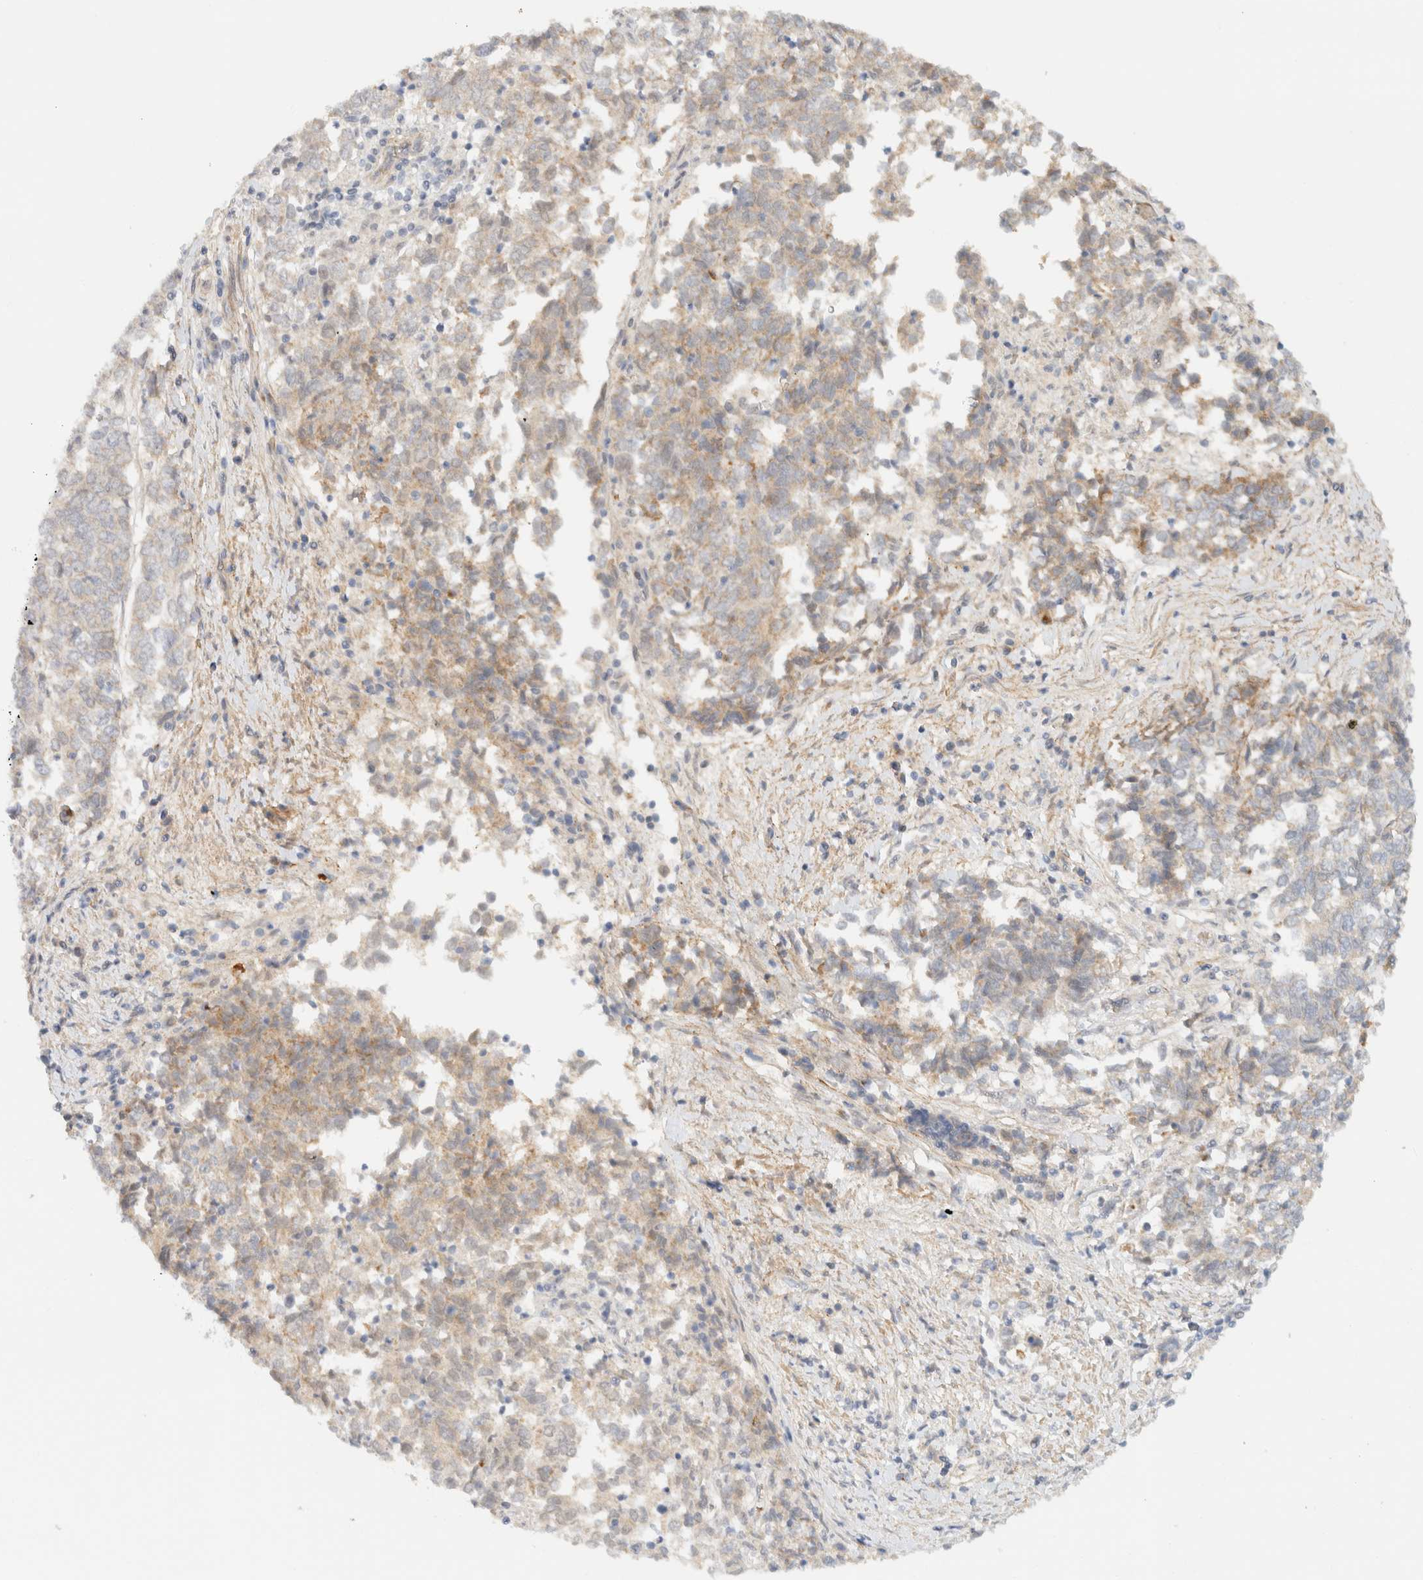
{"staining": {"intensity": "weak", "quantity": "25%-75%", "location": "cytoplasmic/membranous"}, "tissue": "endometrial cancer", "cell_type": "Tumor cells", "image_type": "cancer", "snomed": [{"axis": "morphology", "description": "Adenocarcinoma, NOS"}, {"axis": "topography", "description": "Endometrium"}], "caption": "High-power microscopy captured an immunohistochemistry (IHC) micrograph of endometrial cancer, revealing weak cytoplasmic/membranous positivity in about 25%-75% of tumor cells.", "gene": "TNK1", "patient": {"sex": "female", "age": 80}}